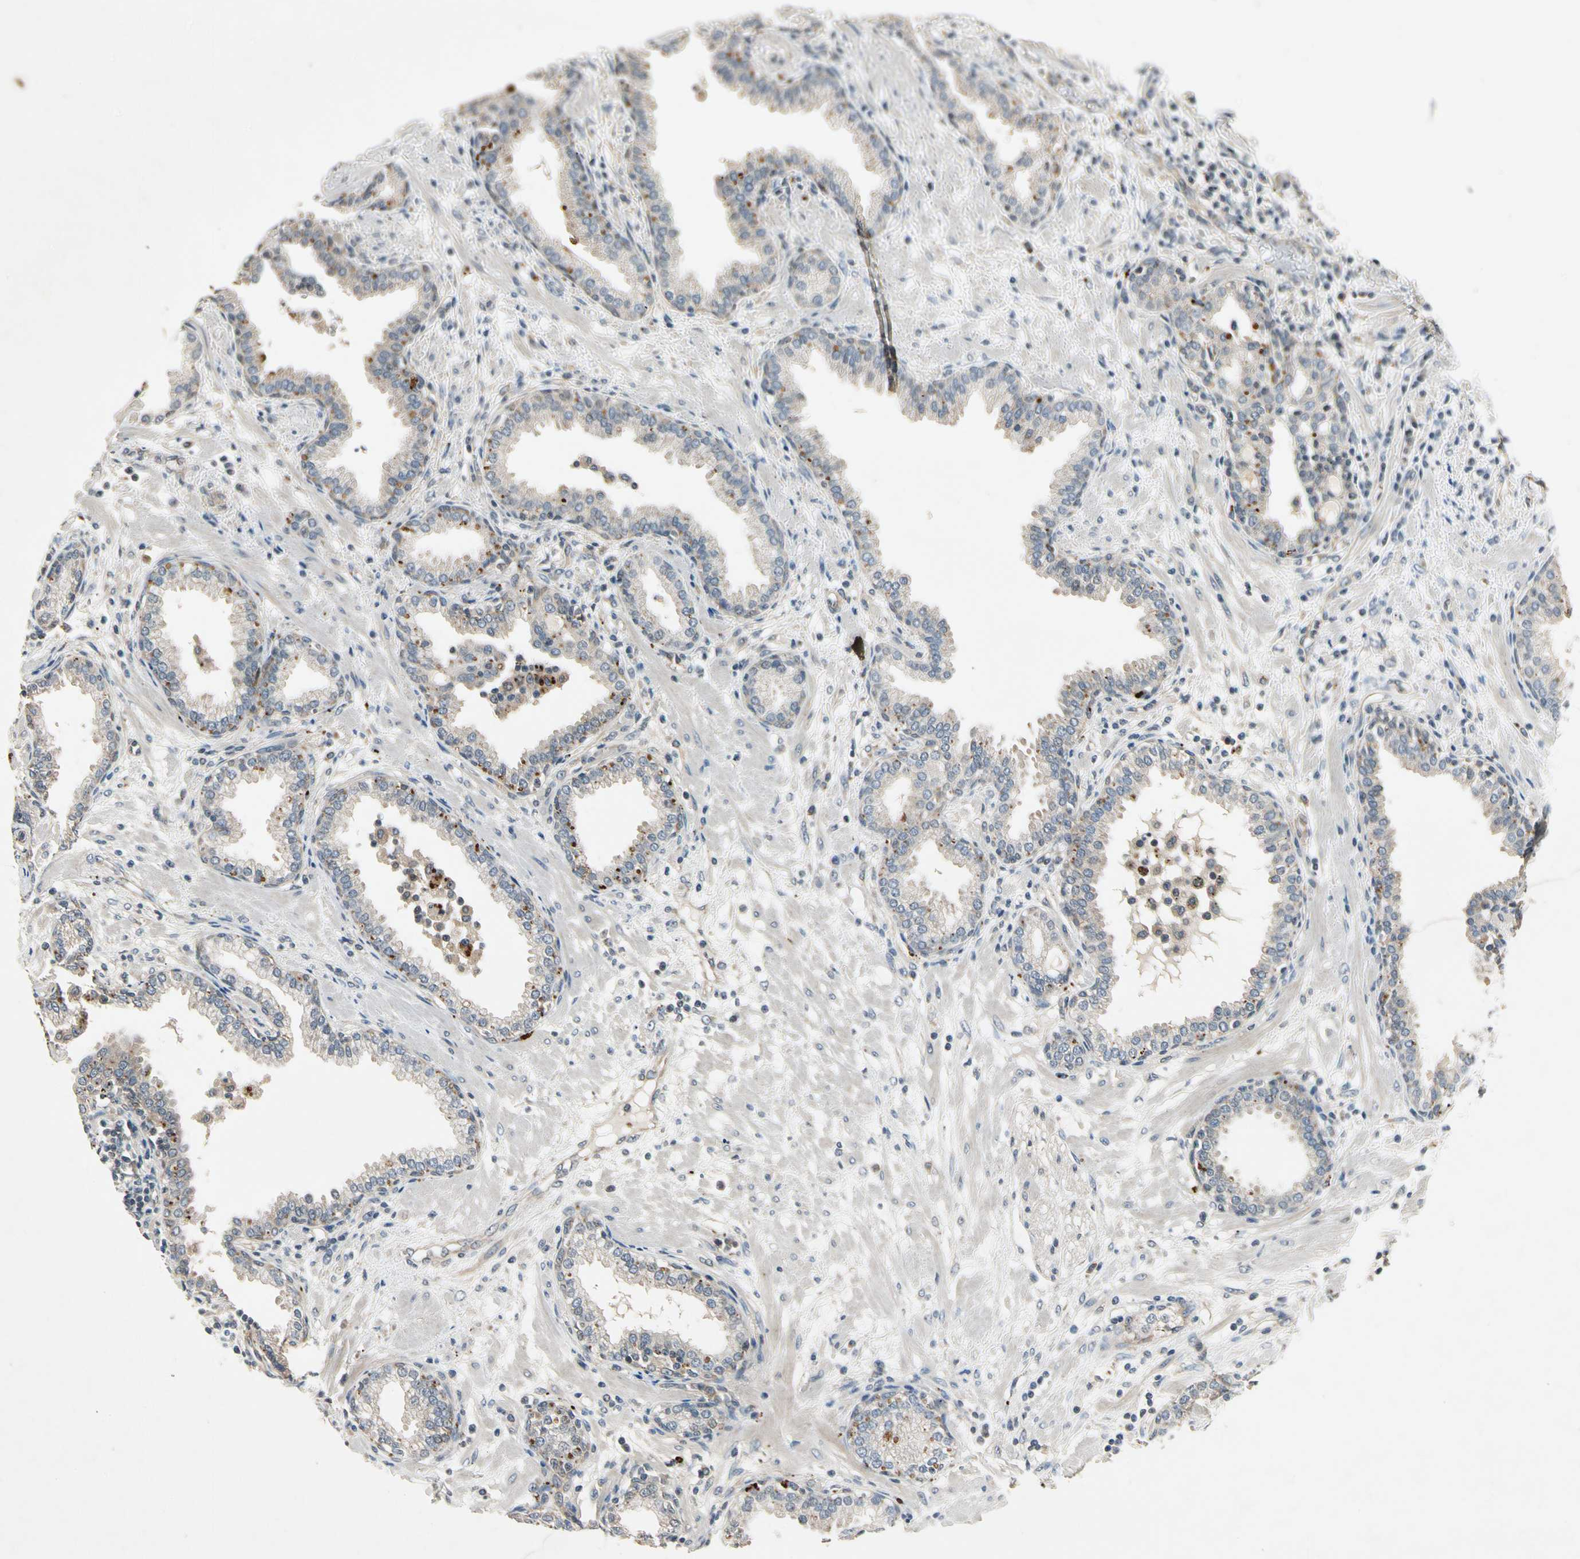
{"staining": {"intensity": "weak", "quantity": ">75%", "location": "cytoplasmic/membranous"}, "tissue": "prostate", "cell_type": "Glandular cells", "image_type": "normal", "snomed": [{"axis": "morphology", "description": "Normal tissue, NOS"}, {"axis": "topography", "description": "Prostate"}], "caption": "Prostate stained with a brown dye shows weak cytoplasmic/membranous positive staining in approximately >75% of glandular cells.", "gene": "ROCK2", "patient": {"sex": "male", "age": 64}}